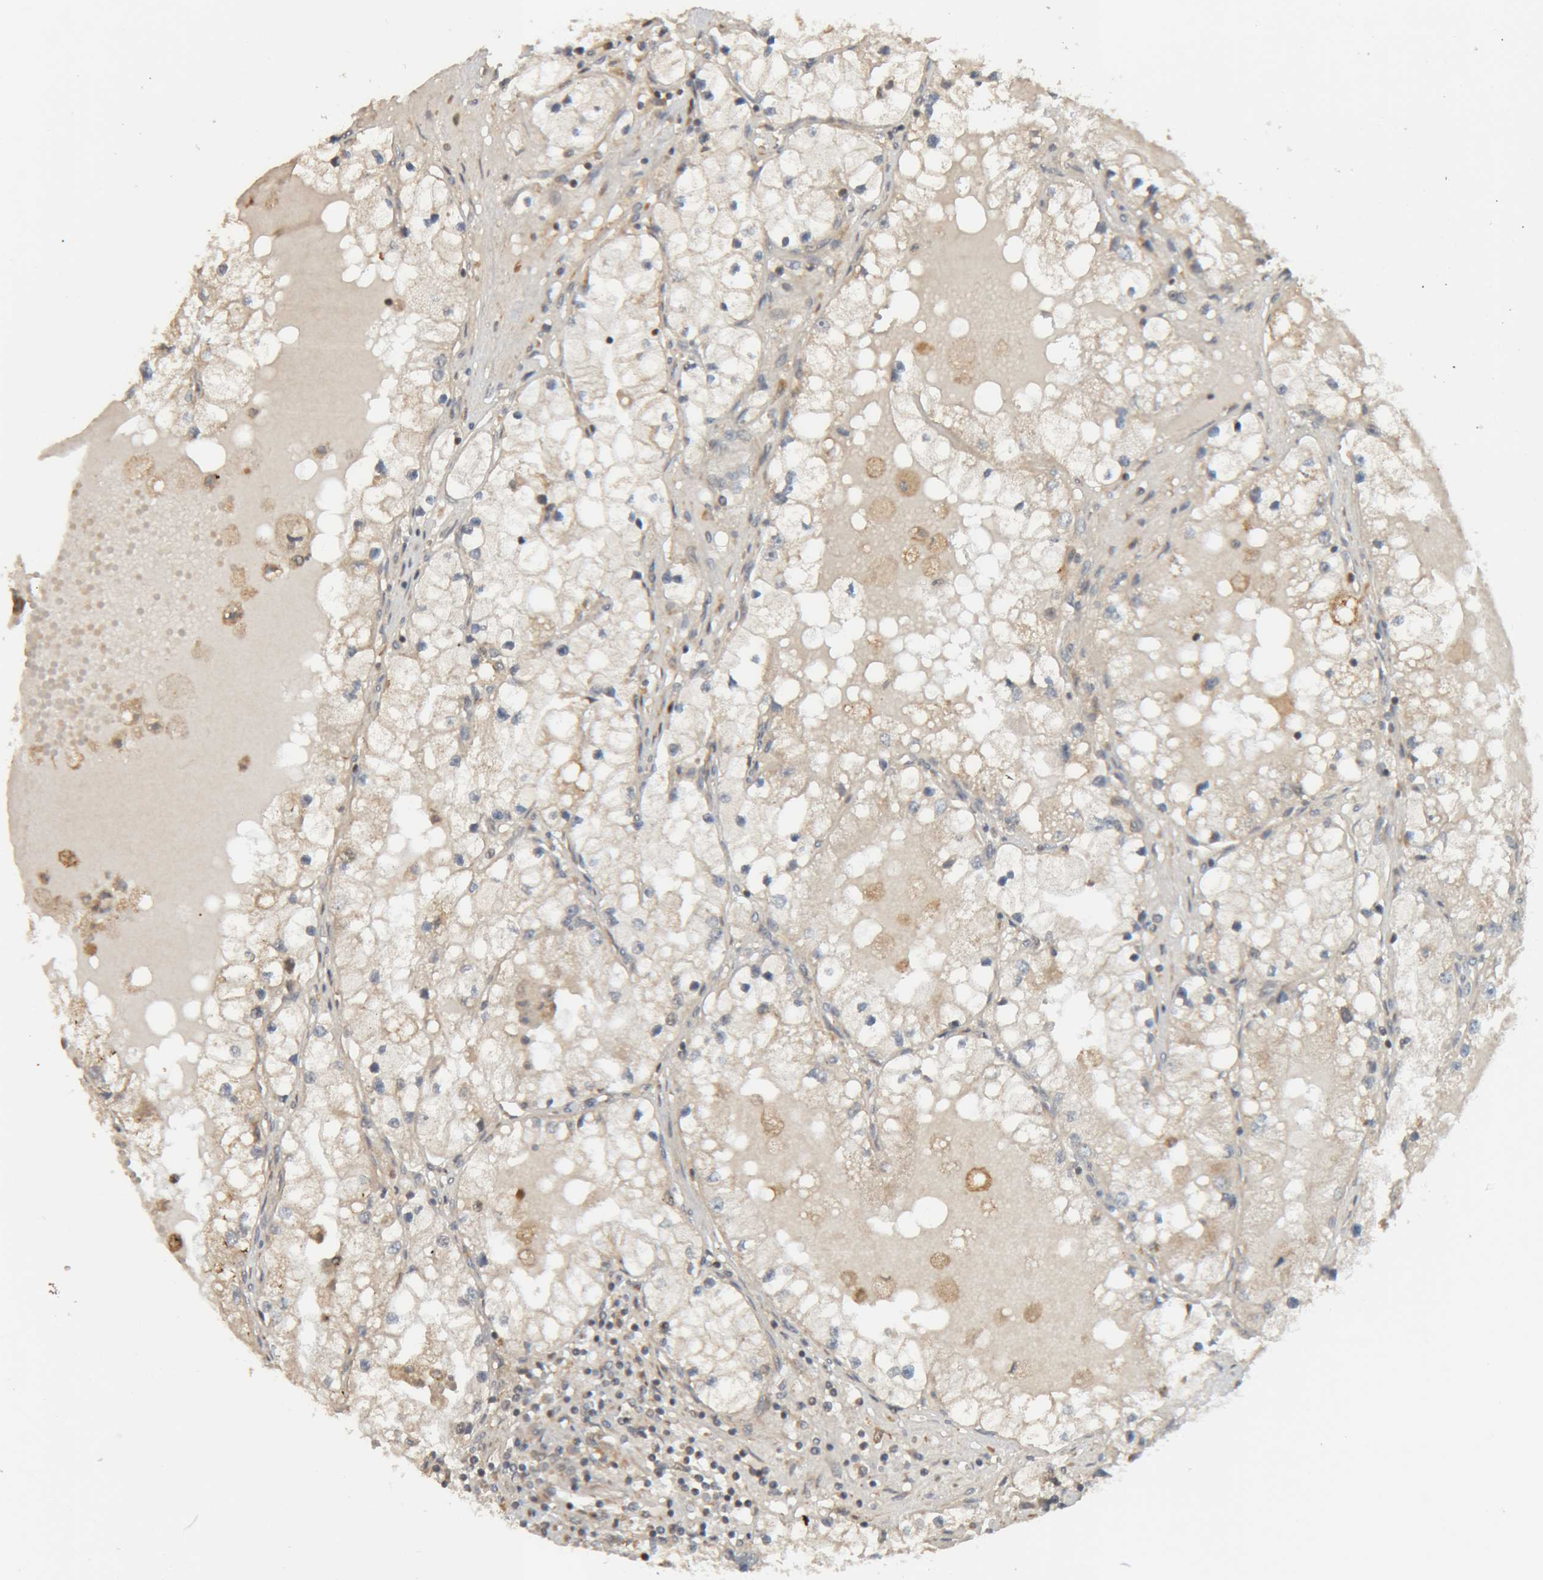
{"staining": {"intensity": "negative", "quantity": "none", "location": "none"}, "tissue": "renal cancer", "cell_type": "Tumor cells", "image_type": "cancer", "snomed": [{"axis": "morphology", "description": "Adenocarcinoma, NOS"}, {"axis": "topography", "description": "Kidney"}], "caption": "Renal cancer was stained to show a protein in brown. There is no significant positivity in tumor cells.", "gene": "GINS4", "patient": {"sex": "male", "age": 68}}